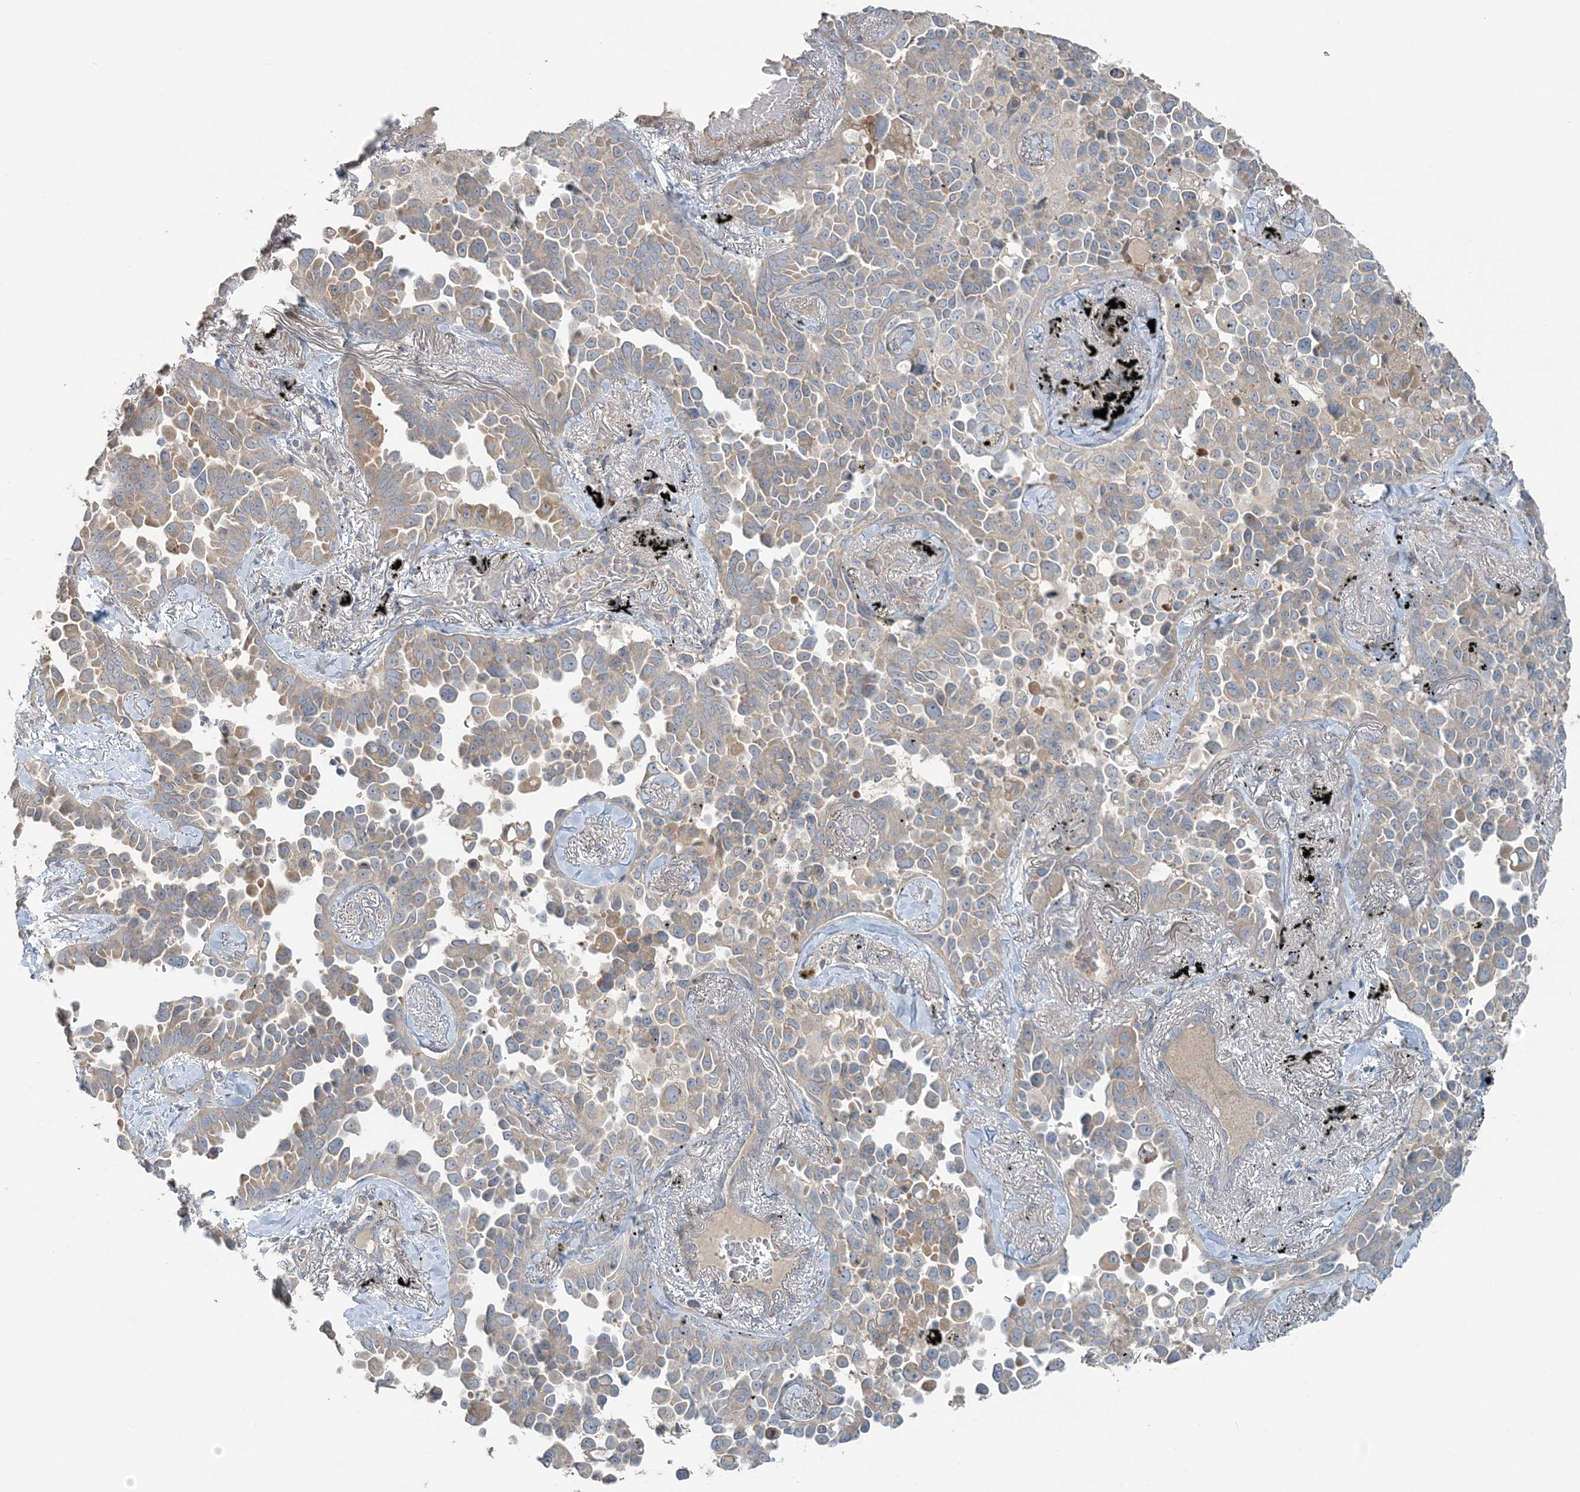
{"staining": {"intensity": "weak", "quantity": "25%-75%", "location": "cytoplasmic/membranous"}, "tissue": "lung cancer", "cell_type": "Tumor cells", "image_type": "cancer", "snomed": [{"axis": "morphology", "description": "Adenocarcinoma, NOS"}, {"axis": "topography", "description": "Lung"}], "caption": "High-power microscopy captured an IHC image of adenocarcinoma (lung), revealing weak cytoplasmic/membranous positivity in approximately 25%-75% of tumor cells.", "gene": "SLC4A10", "patient": {"sex": "female", "age": 67}}